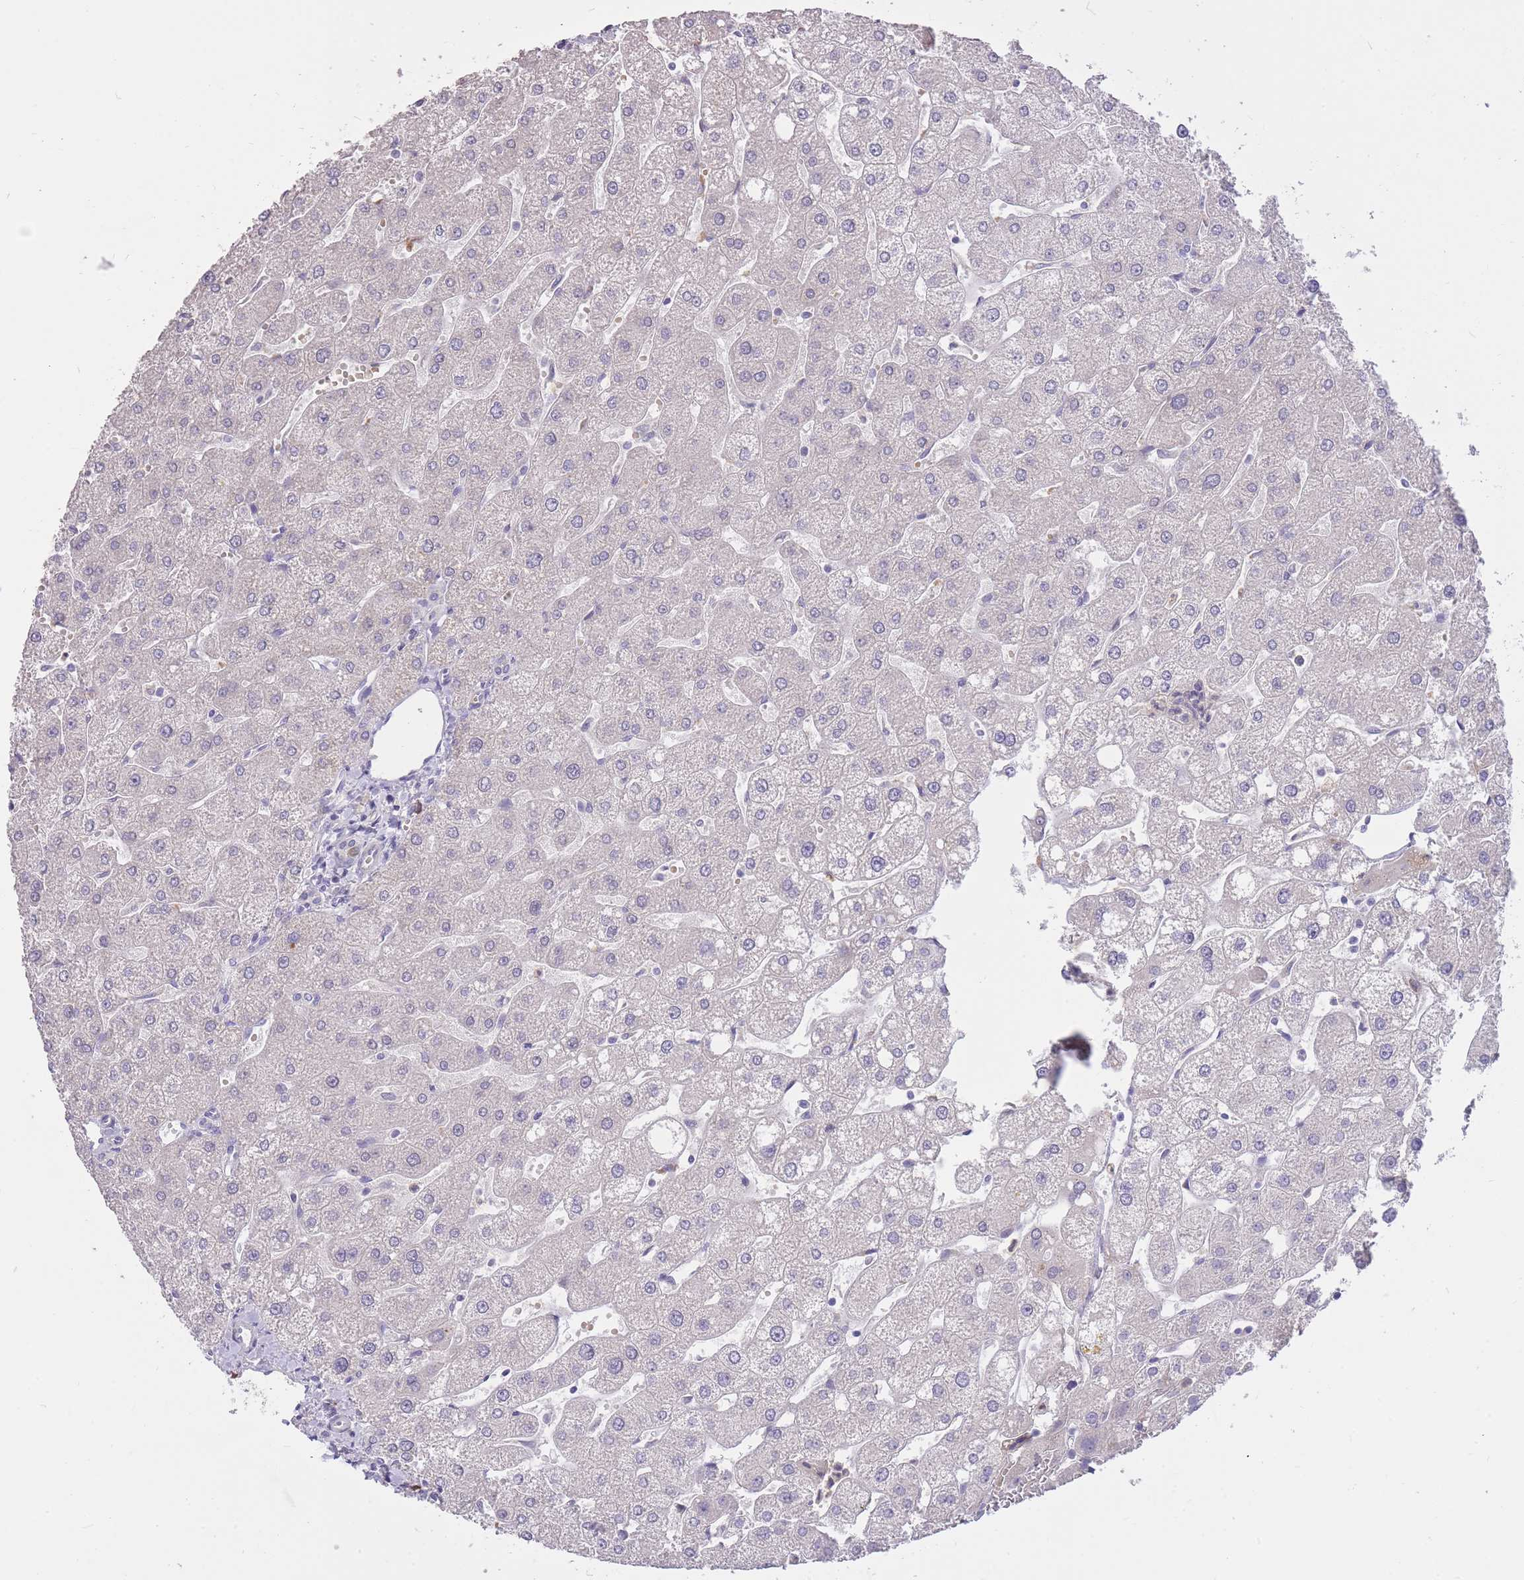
{"staining": {"intensity": "negative", "quantity": "none", "location": "none"}, "tissue": "liver", "cell_type": "Cholangiocytes", "image_type": "normal", "snomed": [{"axis": "morphology", "description": "Normal tissue, NOS"}, {"axis": "topography", "description": "Liver"}], "caption": "Immunohistochemistry (IHC) micrograph of benign liver stained for a protein (brown), which shows no staining in cholangiocytes.", "gene": "FRG2B", "patient": {"sex": "male", "age": 67}}